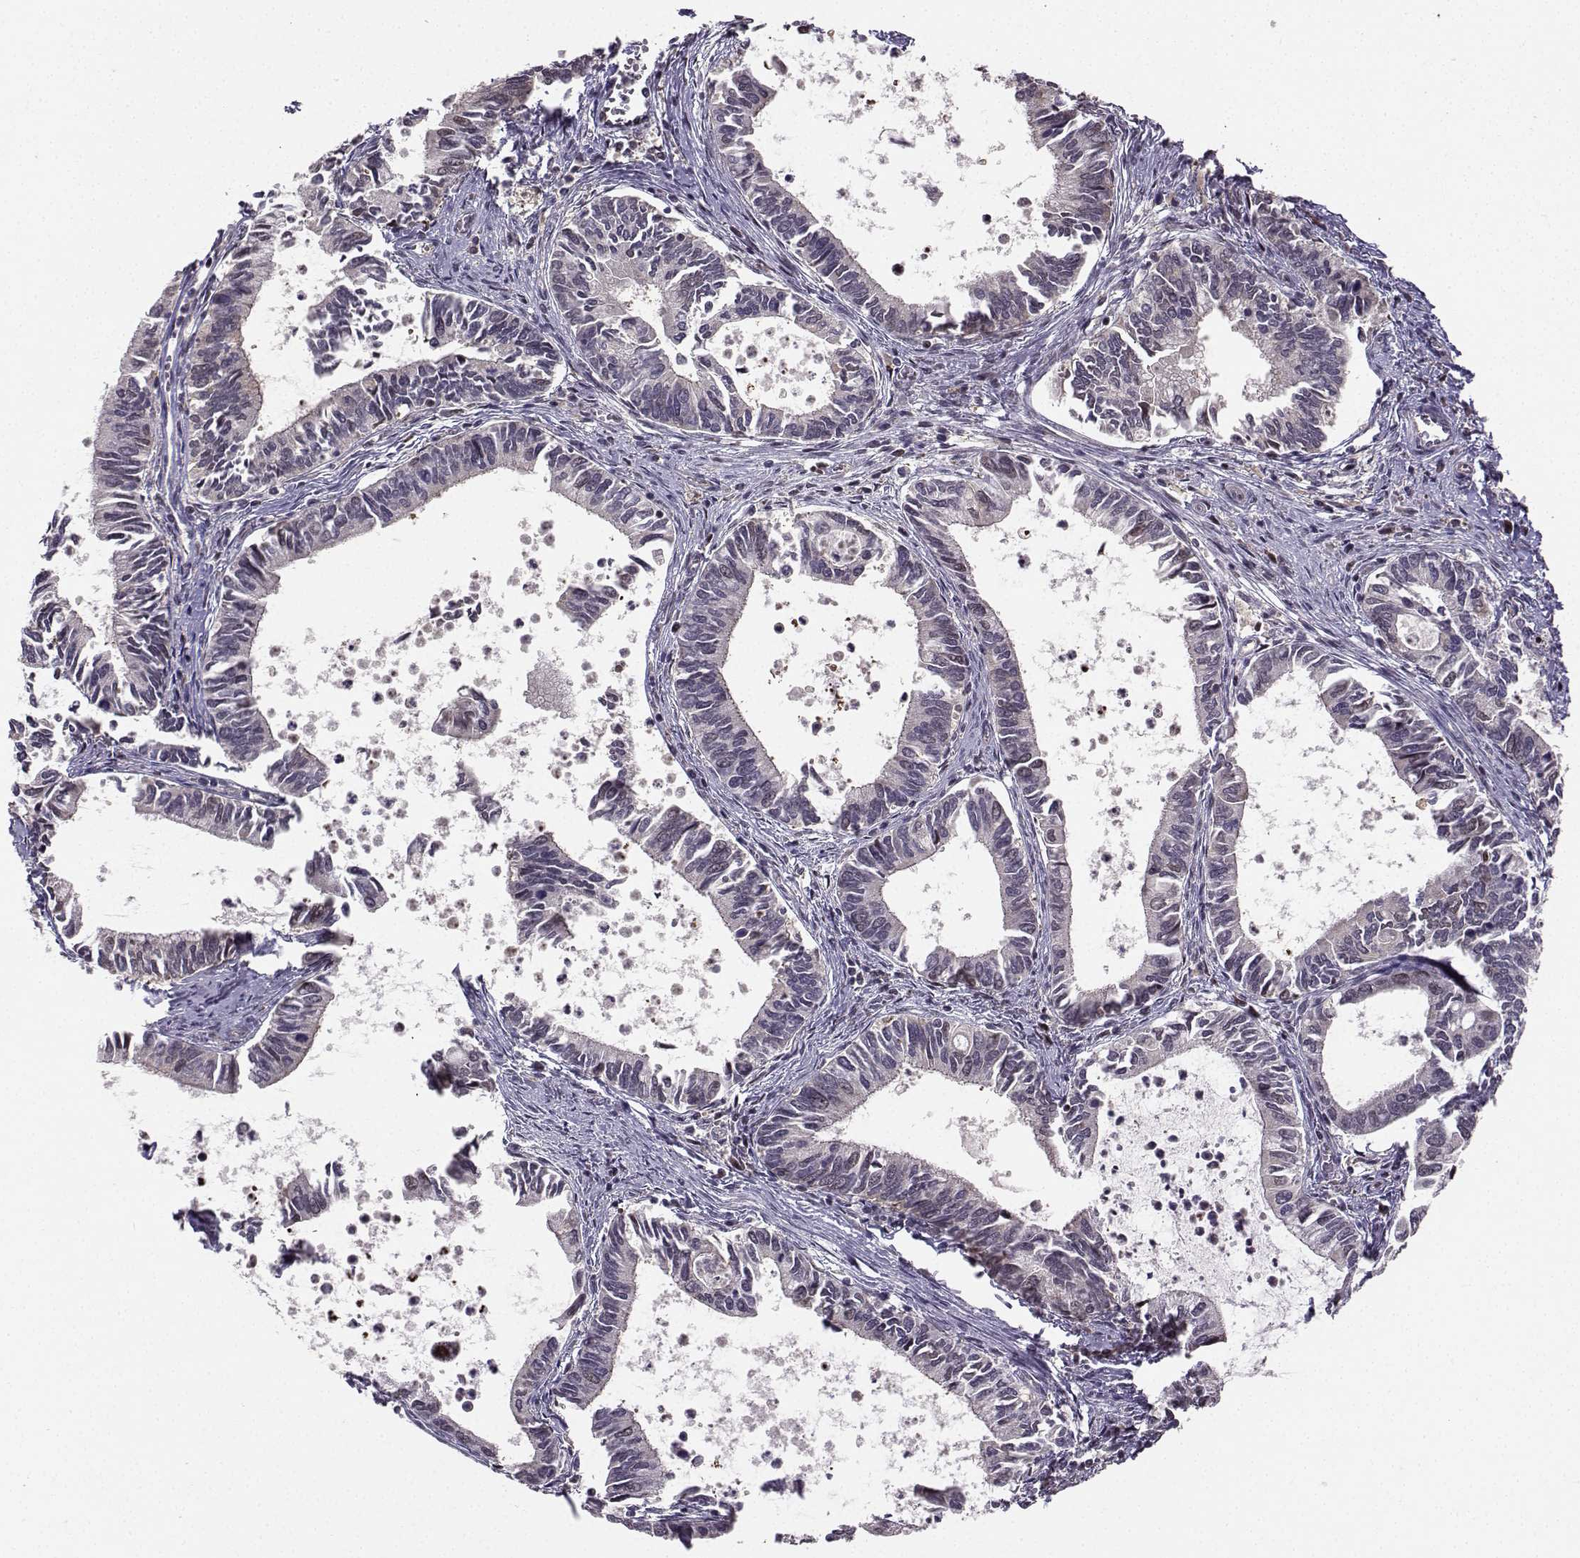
{"staining": {"intensity": "negative", "quantity": "none", "location": "none"}, "tissue": "cervical cancer", "cell_type": "Tumor cells", "image_type": "cancer", "snomed": [{"axis": "morphology", "description": "Adenocarcinoma, NOS"}, {"axis": "topography", "description": "Cervix"}], "caption": "High magnification brightfield microscopy of adenocarcinoma (cervical) stained with DAB (3,3'-diaminobenzidine) (brown) and counterstained with hematoxylin (blue): tumor cells show no significant staining.", "gene": "PKP2", "patient": {"sex": "female", "age": 42}}